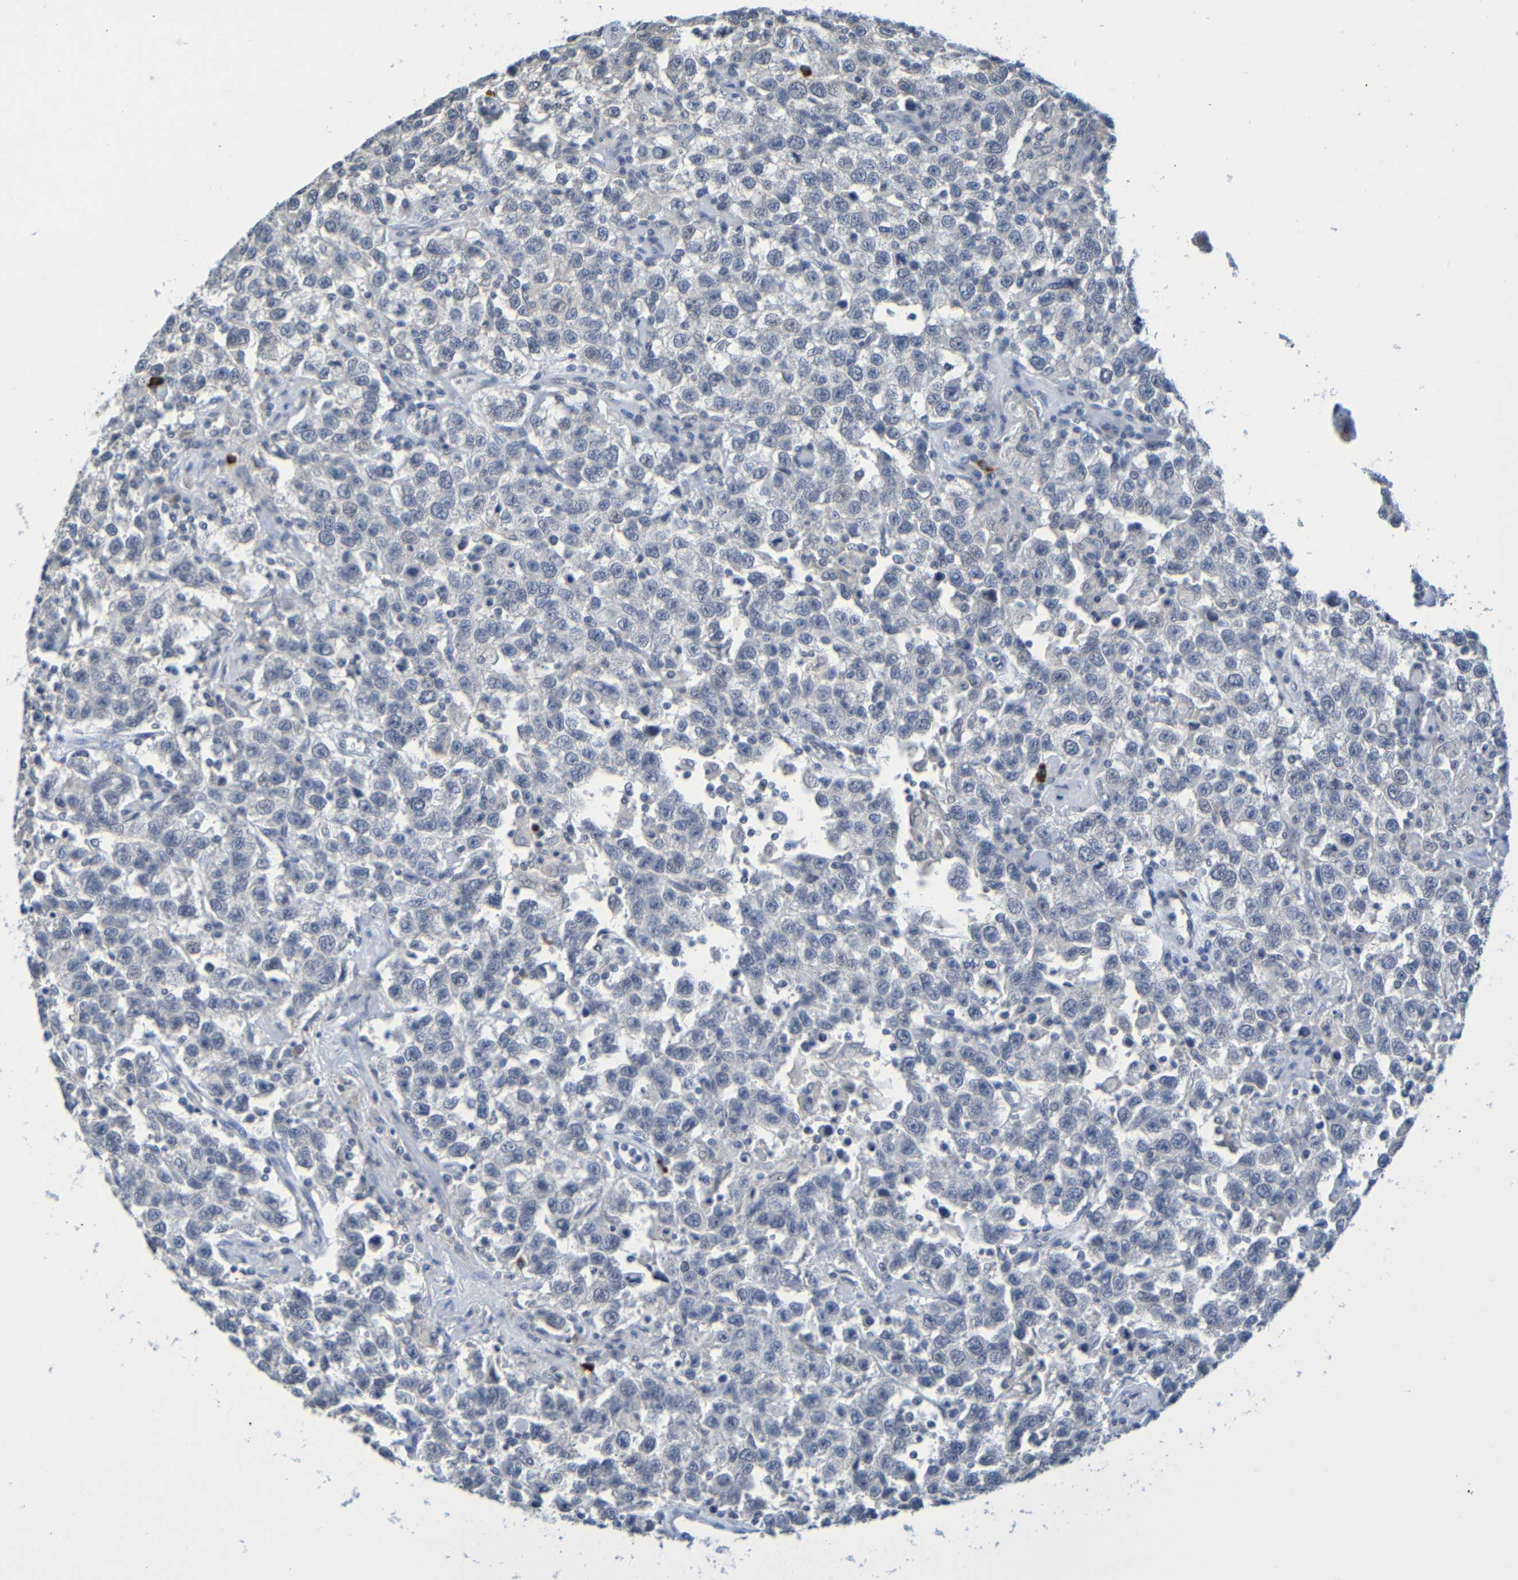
{"staining": {"intensity": "negative", "quantity": "none", "location": "none"}, "tissue": "testis cancer", "cell_type": "Tumor cells", "image_type": "cancer", "snomed": [{"axis": "morphology", "description": "Seminoma, NOS"}, {"axis": "topography", "description": "Testis"}], "caption": "Immunohistochemical staining of testis seminoma demonstrates no significant staining in tumor cells.", "gene": "C3AR1", "patient": {"sex": "male", "age": 41}}